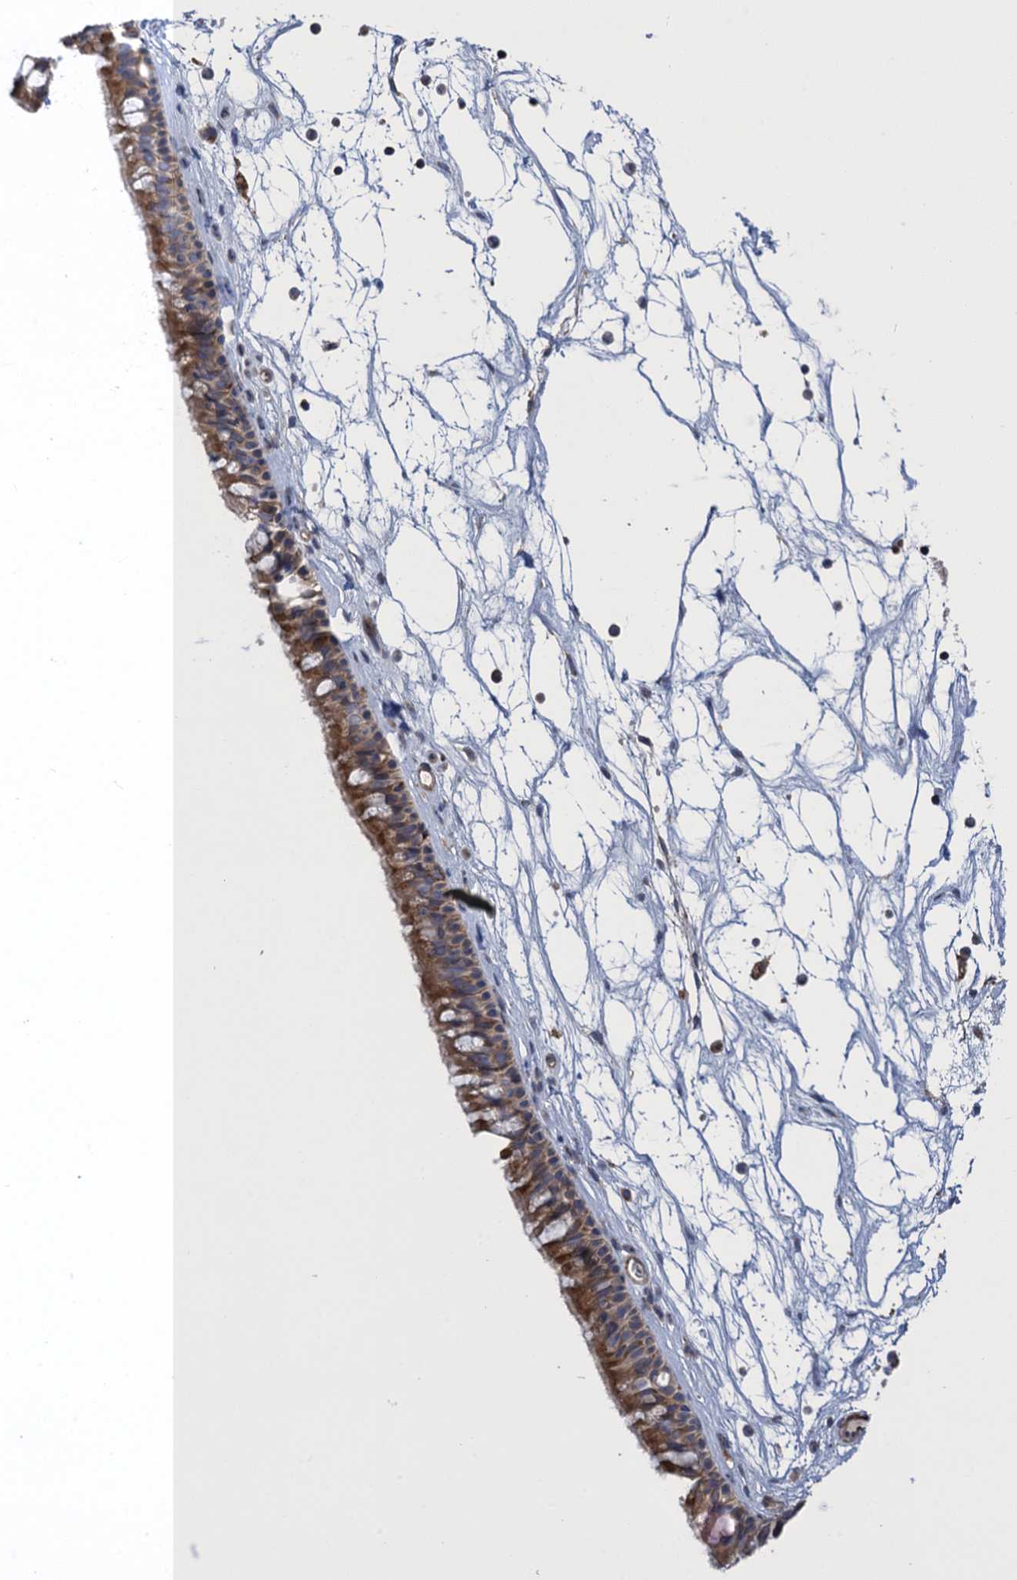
{"staining": {"intensity": "moderate", "quantity": "25%-75%", "location": "cytoplasmic/membranous"}, "tissue": "nasopharynx", "cell_type": "Respiratory epithelial cells", "image_type": "normal", "snomed": [{"axis": "morphology", "description": "Normal tissue, NOS"}, {"axis": "topography", "description": "Nasopharynx"}], "caption": "Moderate cytoplasmic/membranous protein staining is appreciated in about 25%-75% of respiratory epithelial cells in nasopharynx. The staining was performed using DAB (3,3'-diaminobenzidine) to visualize the protein expression in brown, while the nuclei were stained in blue with hematoxylin (Magnification: 20x).", "gene": "WDR88", "patient": {"sex": "male", "age": 64}}